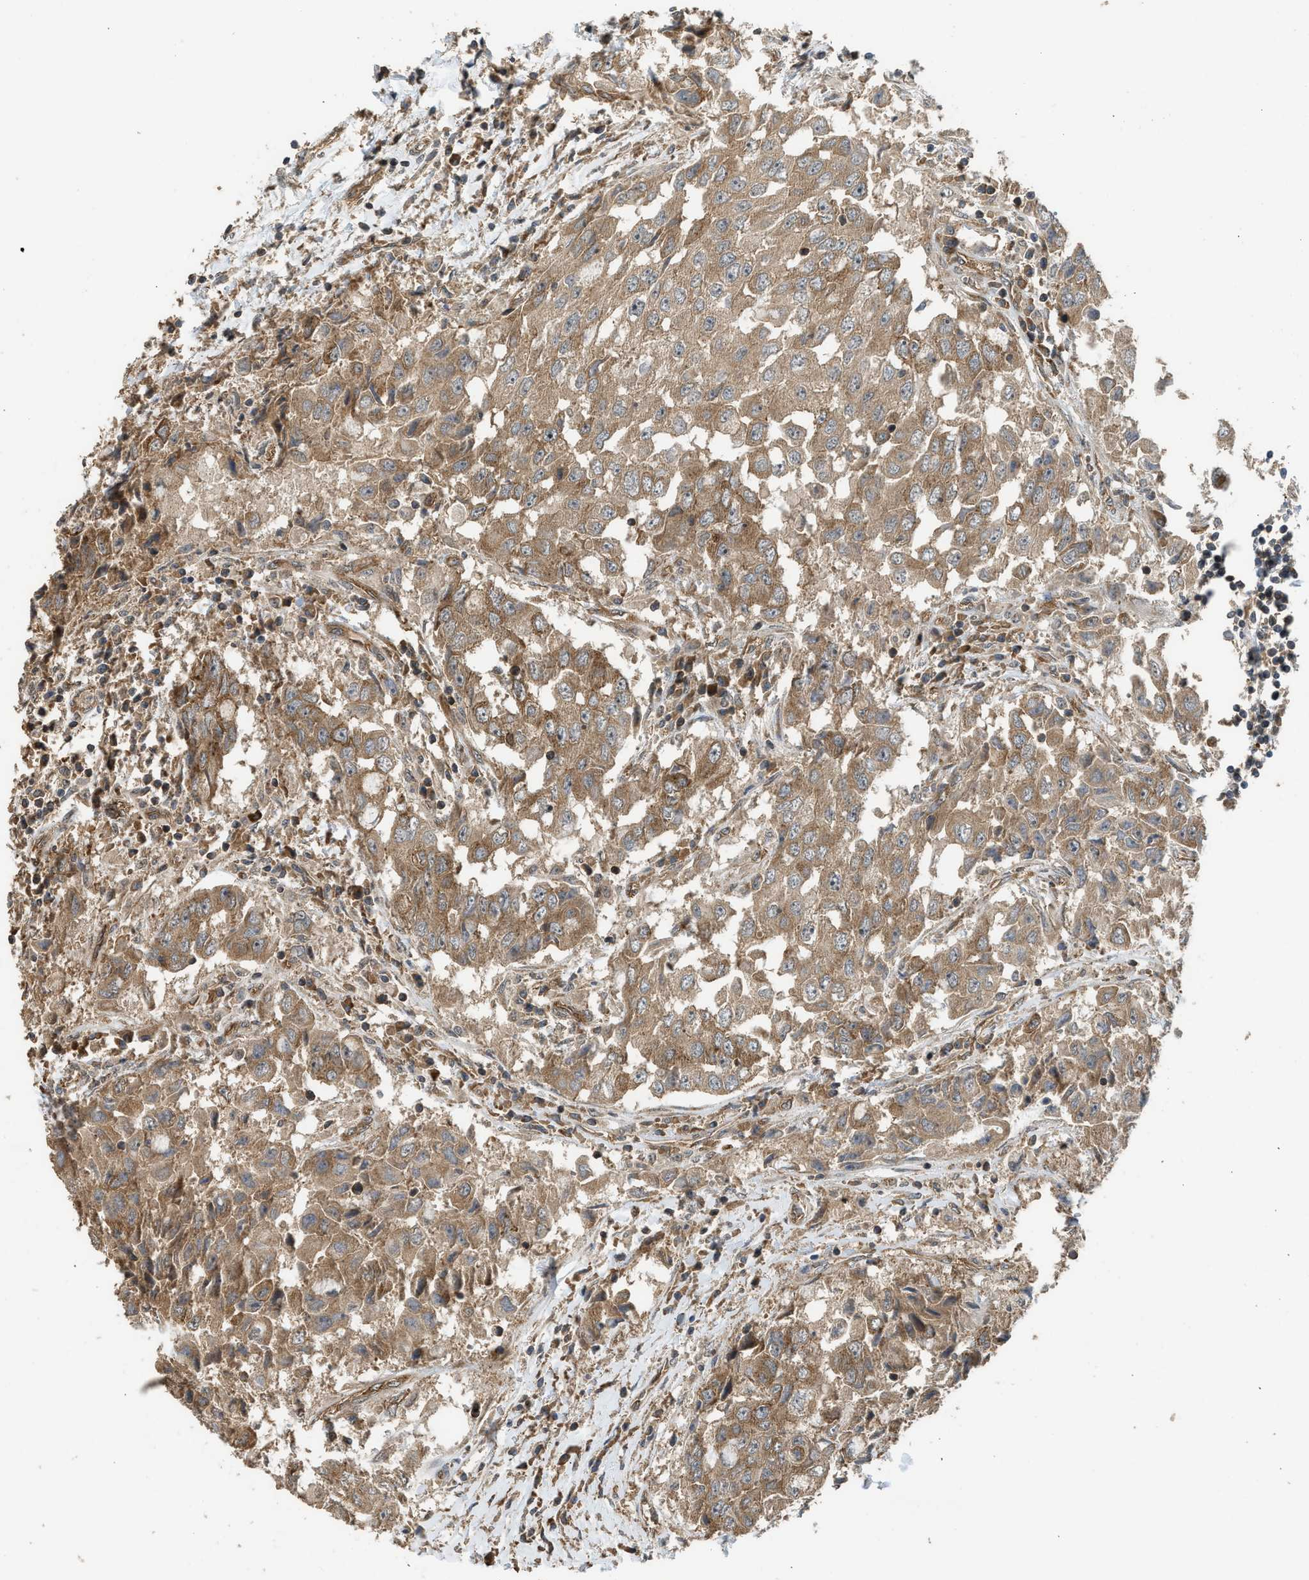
{"staining": {"intensity": "moderate", "quantity": ">75%", "location": "cytoplasmic/membranous"}, "tissue": "breast cancer", "cell_type": "Tumor cells", "image_type": "cancer", "snomed": [{"axis": "morphology", "description": "Duct carcinoma"}, {"axis": "topography", "description": "Breast"}], "caption": "Immunohistochemistry (DAB (3,3'-diaminobenzidine)) staining of human breast infiltrating ductal carcinoma shows moderate cytoplasmic/membranous protein positivity in approximately >75% of tumor cells.", "gene": "HIP1R", "patient": {"sex": "female", "age": 27}}